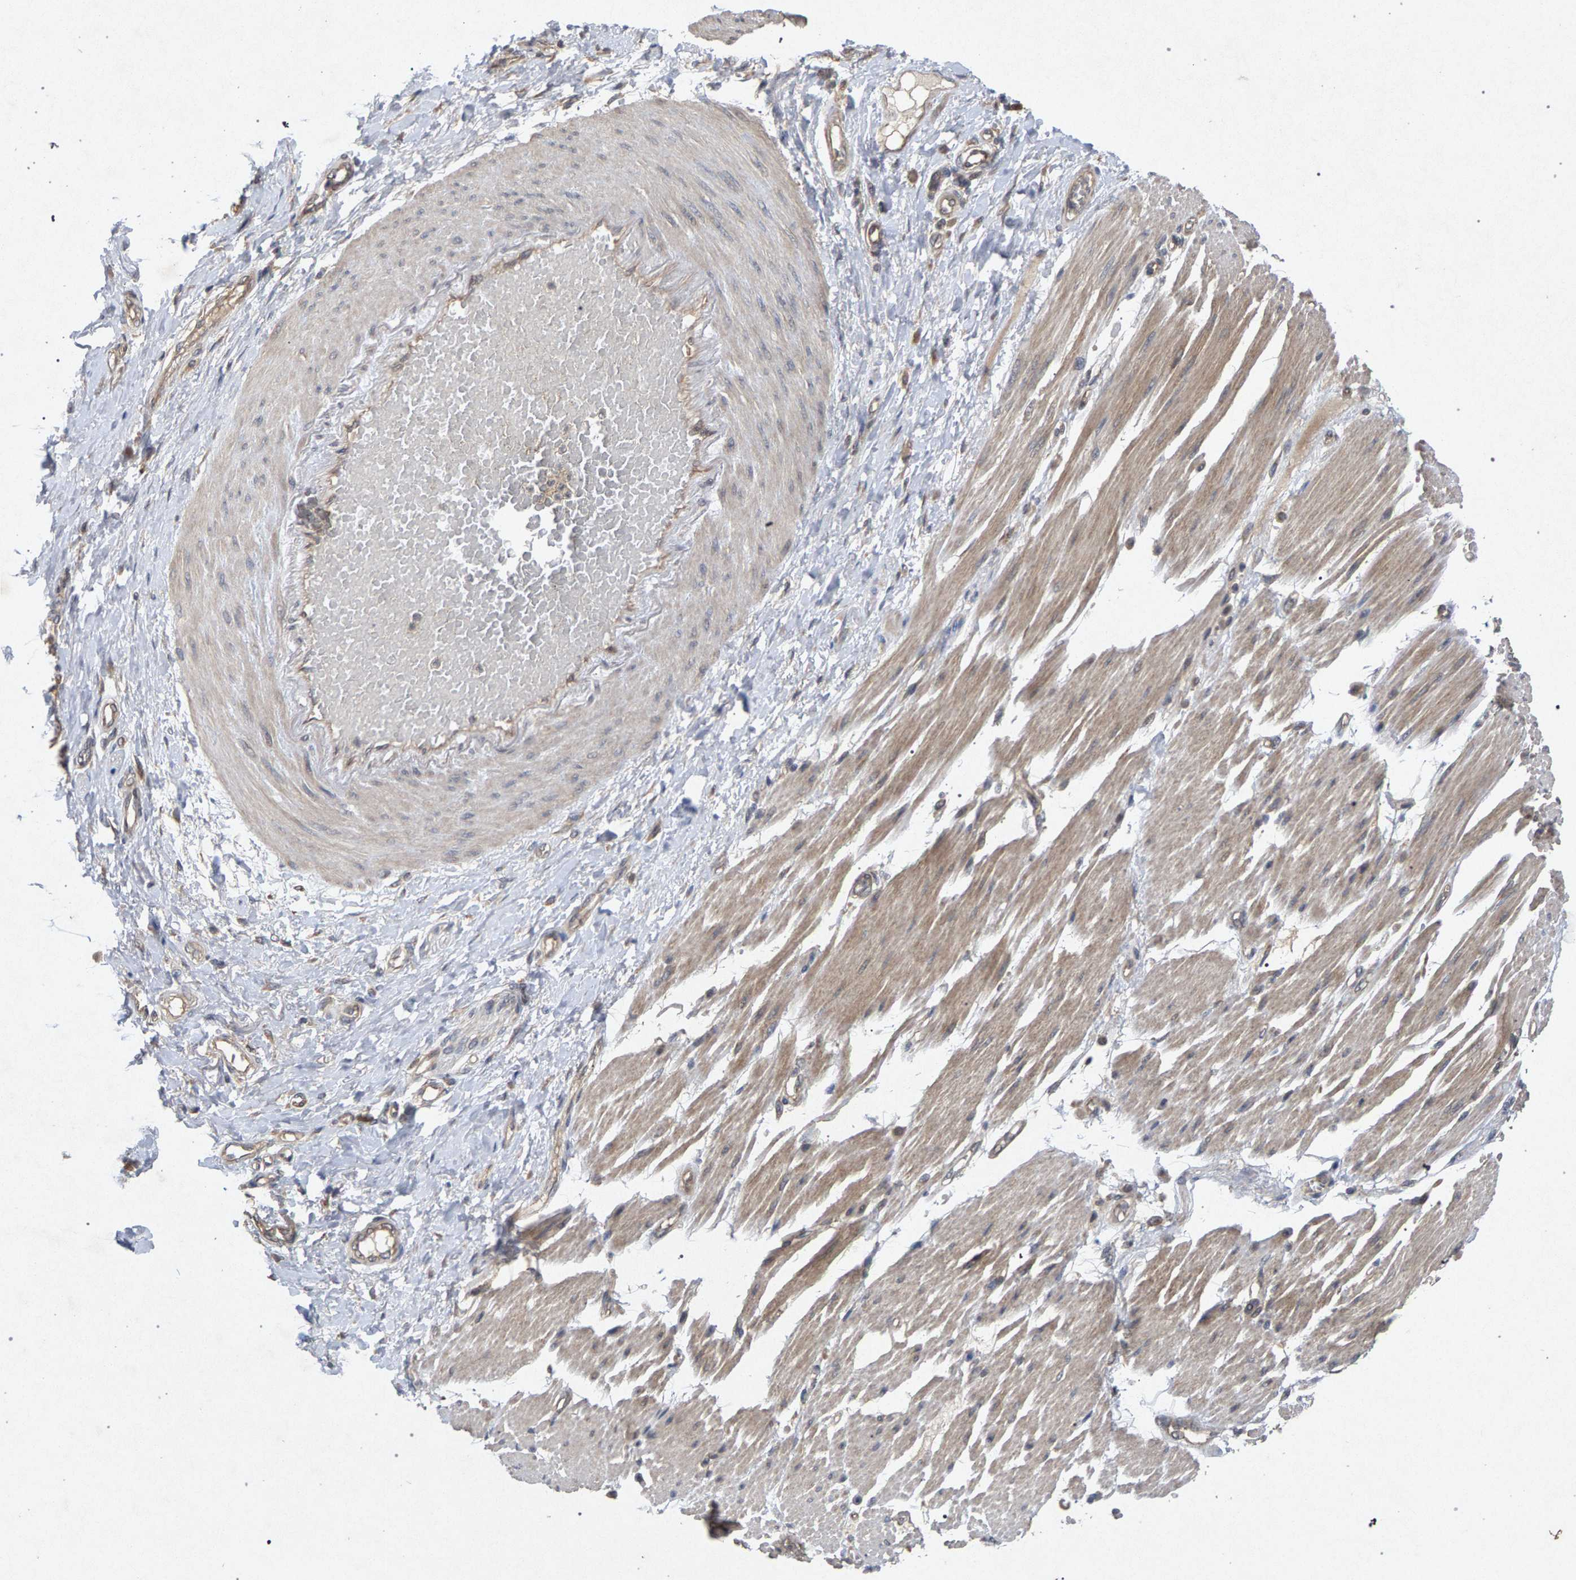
{"staining": {"intensity": "negative", "quantity": "none", "location": "none"}, "tissue": "adipose tissue", "cell_type": "Adipocytes", "image_type": "normal", "snomed": [{"axis": "morphology", "description": "Normal tissue, NOS"}, {"axis": "morphology", "description": "Adenocarcinoma, NOS"}, {"axis": "topography", "description": "Esophagus"}], "caption": "Immunohistochemistry (IHC) photomicrograph of unremarkable adipose tissue stained for a protein (brown), which demonstrates no expression in adipocytes. (DAB immunohistochemistry (IHC) with hematoxylin counter stain).", "gene": "SLC4A4", "patient": {"sex": "male", "age": 62}}